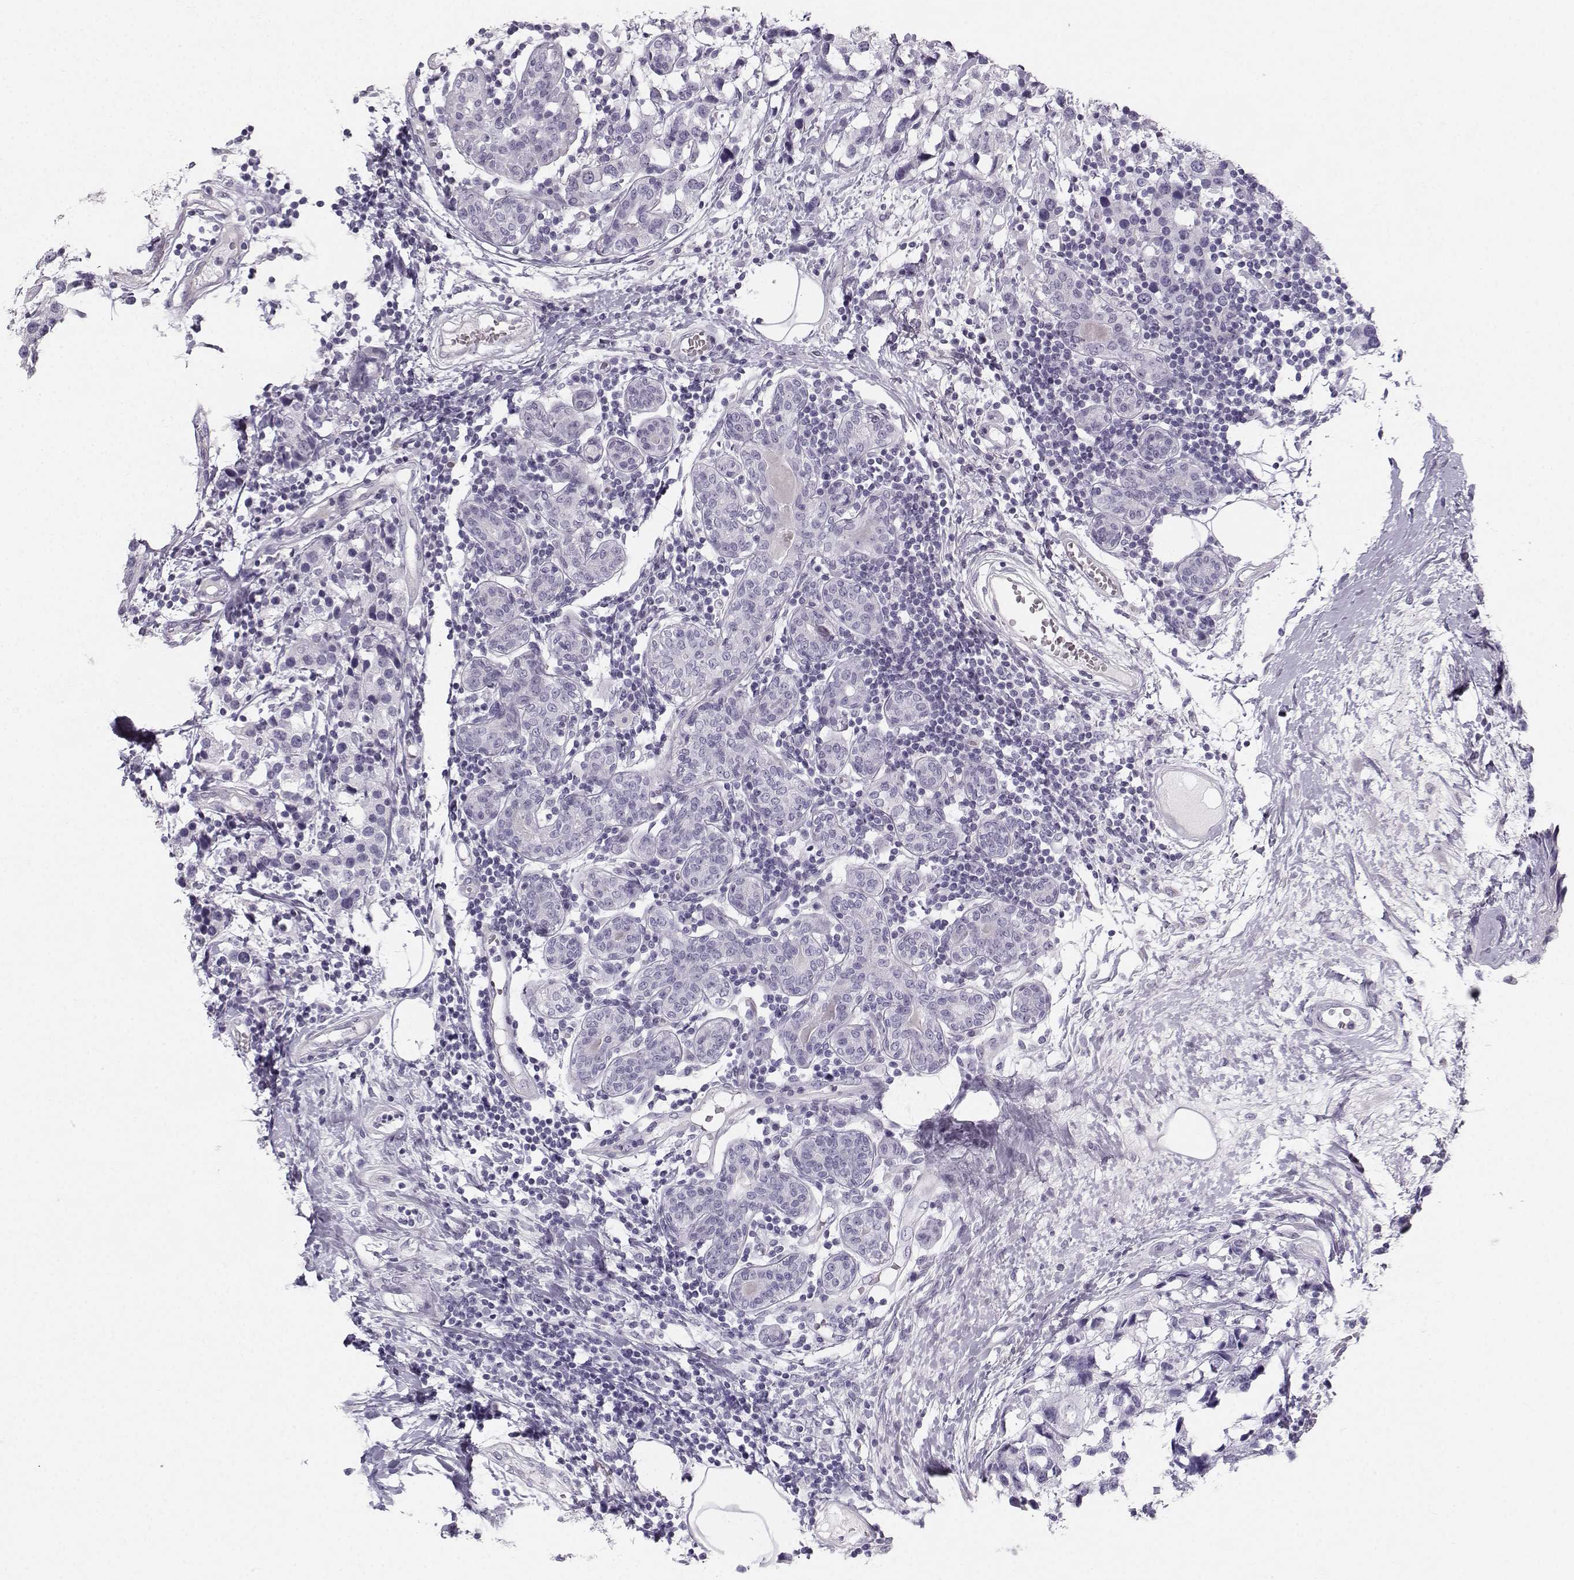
{"staining": {"intensity": "negative", "quantity": "none", "location": "none"}, "tissue": "breast cancer", "cell_type": "Tumor cells", "image_type": "cancer", "snomed": [{"axis": "morphology", "description": "Lobular carcinoma"}, {"axis": "topography", "description": "Breast"}], "caption": "IHC micrograph of neoplastic tissue: breast lobular carcinoma stained with DAB (3,3'-diaminobenzidine) demonstrates no significant protein positivity in tumor cells.", "gene": "CASR", "patient": {"sex": "female", "age": 59}}